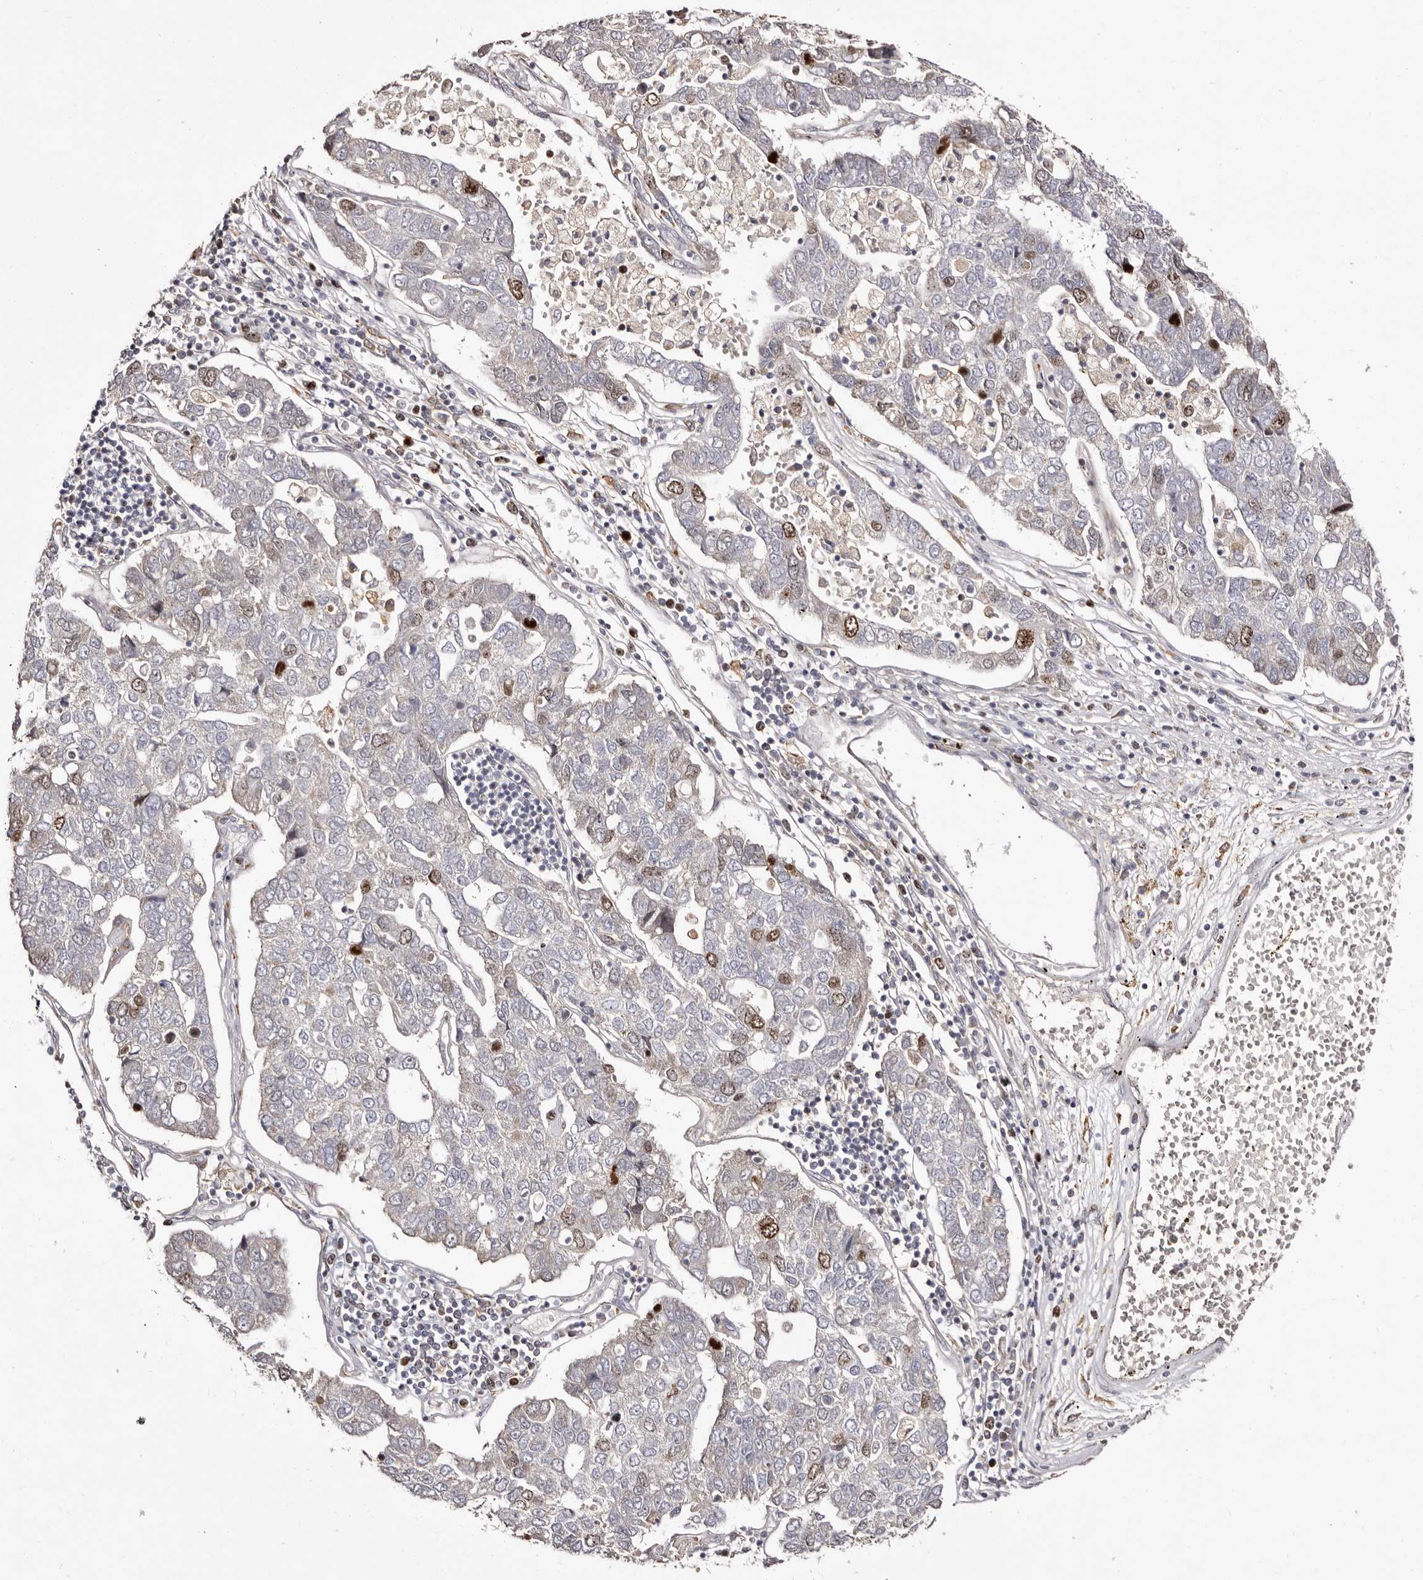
{"staining": {"intensity": "moderate", "quantity": "25%-75%", "location": "nuclear"}, "tissue": "pancreatic cancer", "cell_type": "Tumor cells", "image_type": "cancer", "snomed": [{"axis": "morphology", "description": "Adenocarcinoma, NOS"}, {"axis": "topography", "description": "Pancreas"}], "caption": "Human pancreatic cancer (adenocarcinoma) stained with a brown dye reveals moderate nuclear positive expression in about 25%-75% of tumor cells.", "gene": "CDCA8", "patient": {"sex": "female", "age": 61}}